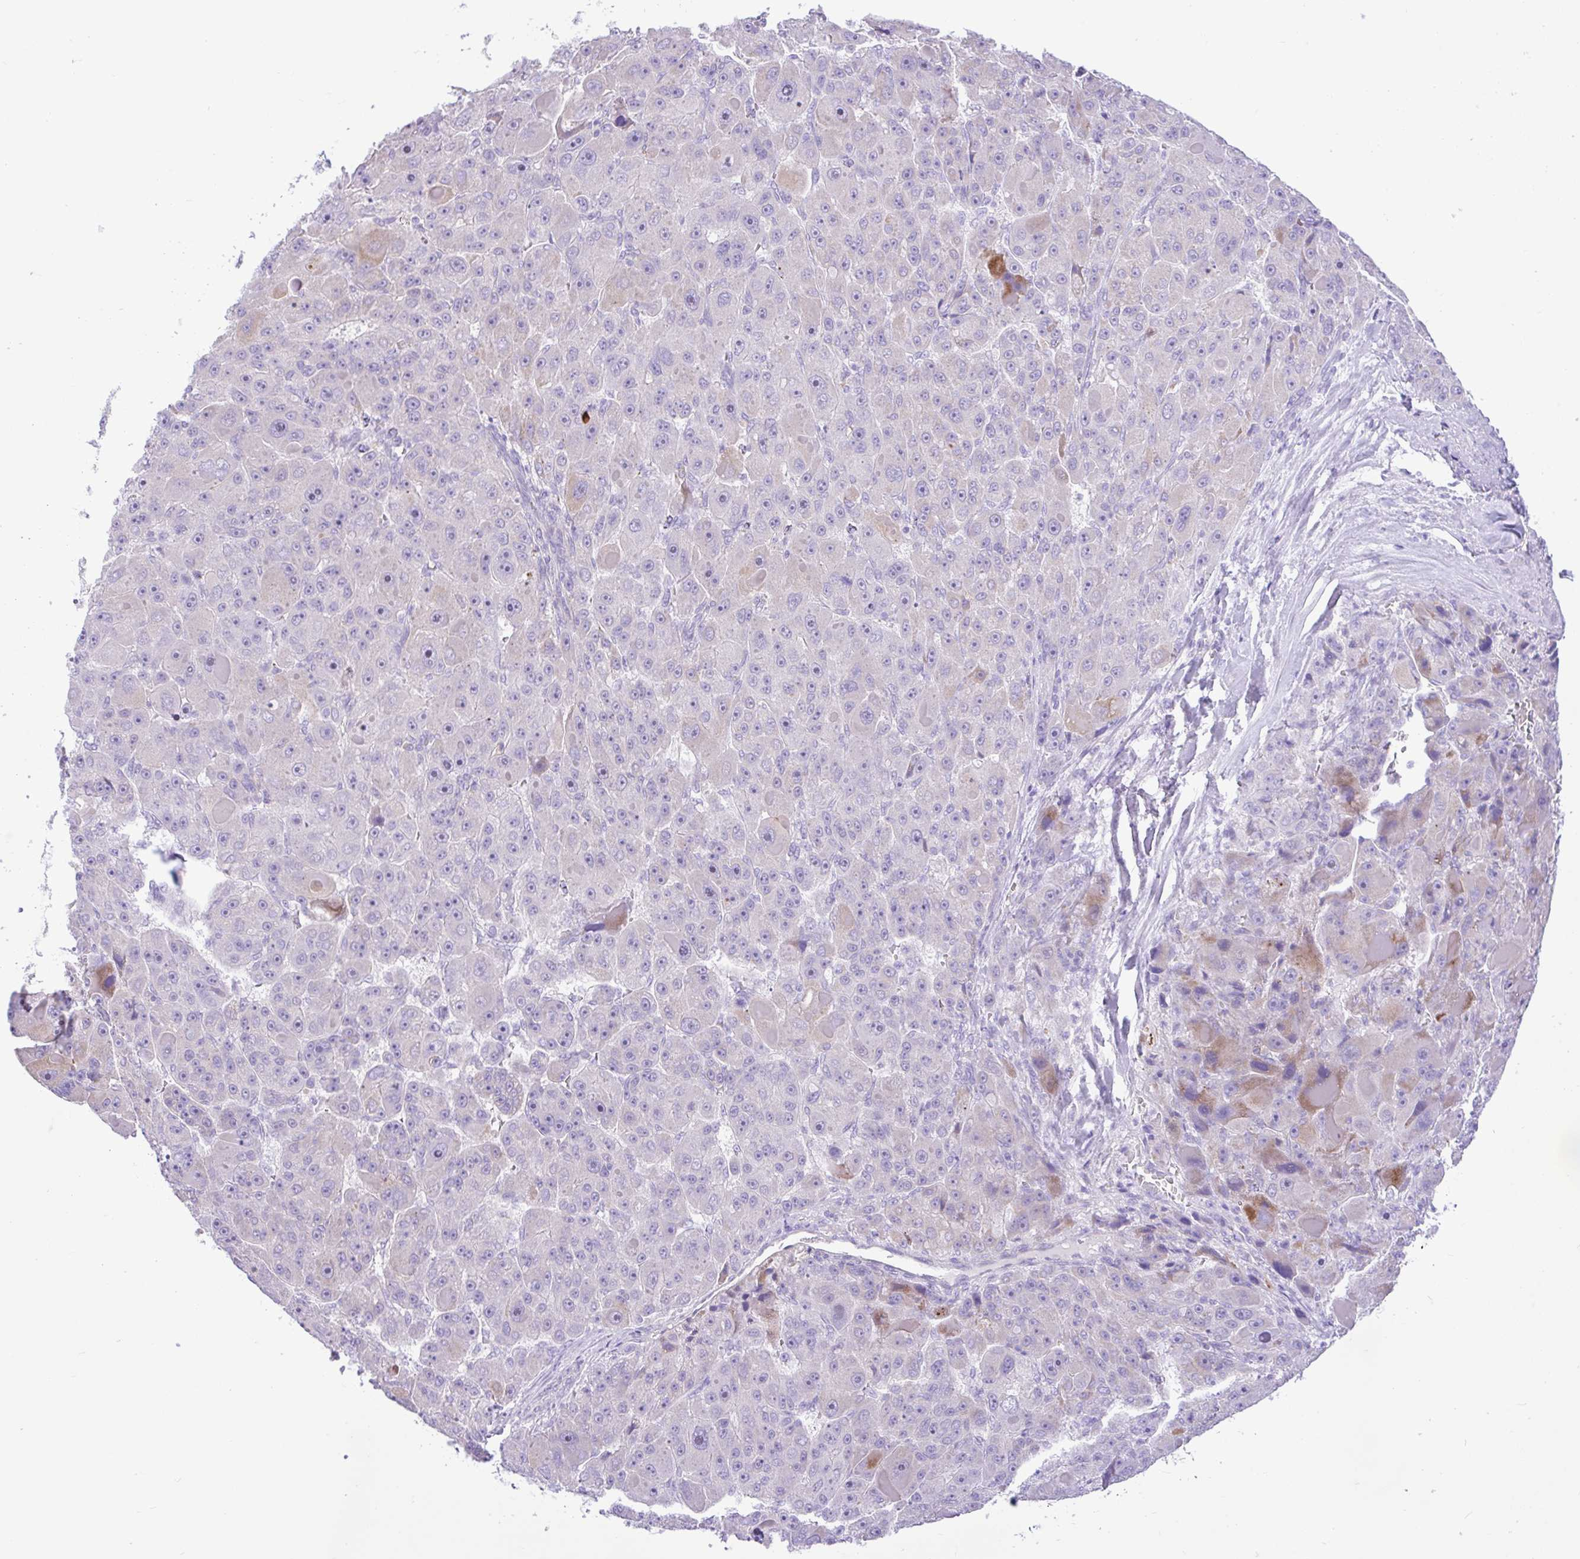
{"staining": {"intensity": "negative", "quantity": "none", "location": "none"}, "tissue": "liver cancer", "cell_type": "Tumor cells", "image_type": "cancer", "snomed": [{"axis": "morphology", "description": "Carcinoma, Hepatocellular, NOS"}, {"axis": "topography", "description": "Liver"}], "caption": "IHC micrograph of neoplastic tissue: liver cancer (hepatocellular carcinoma) stained with DAB reveals no significant protein positivity in tumor cells.", "gene": "ZNF101", "patient": {"sex": "male", "age": 76}}